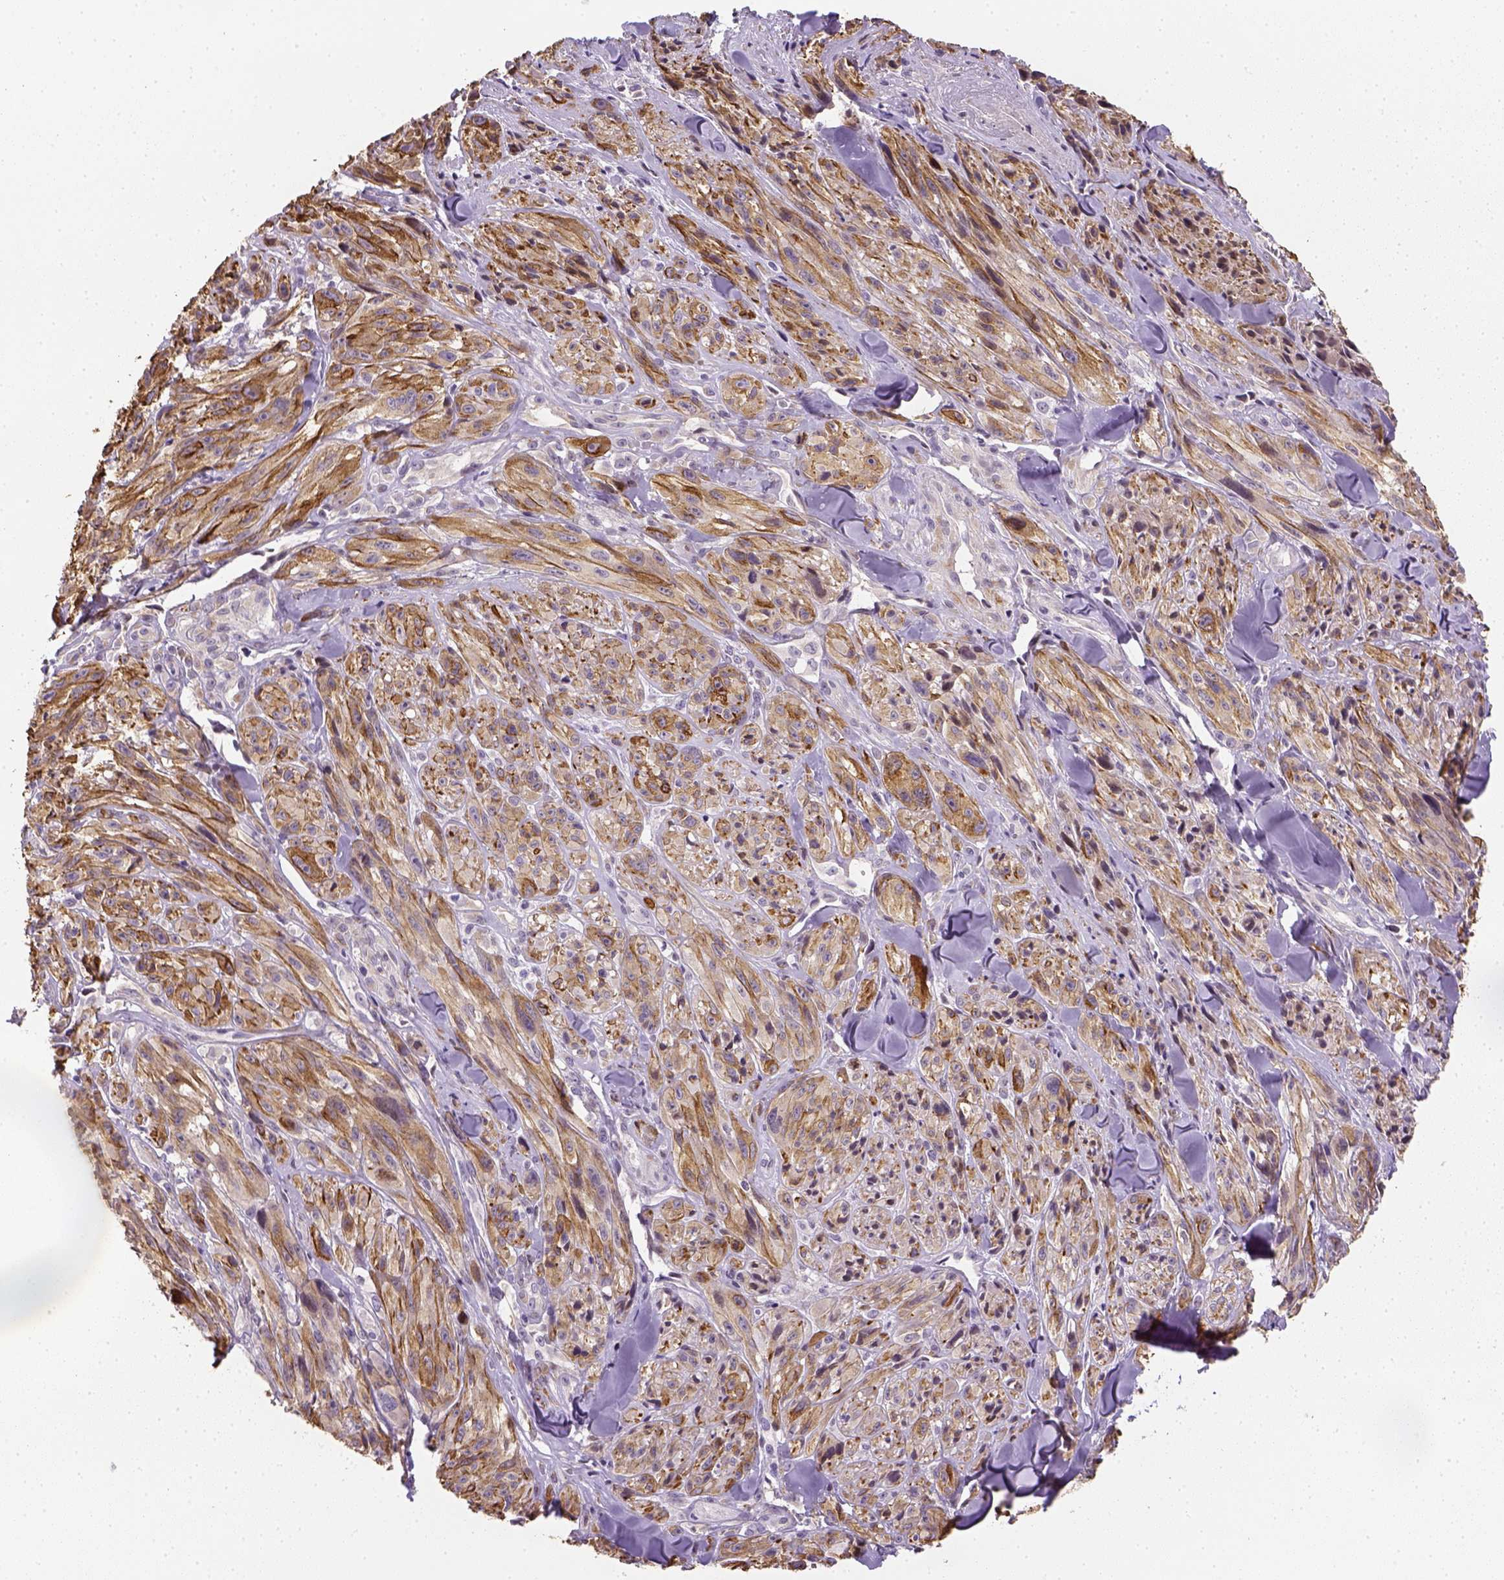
{"staining": {"intensity": "strong", "quantity": ">75%", "location": "cytoplasmic/membranous"}, "tissue": "melanoma", "cell_type": "Tumor cells", "image_type": "cancer", "snomed": [{"axis": "morphology", "description": "Malignant melanoma, NOS"}, {"axis": "topography", "description": "Skin"}], "caption": "A brown stain shows strong cytoplasmic/membranous expression of a protein in human malignant melanoma tumor cells. The staining was performed using DAB (3,3'-diaminobenzidine), with brown indicating positive protein expression. Nuclei are stained blue with hematoxylin.", "gene": "CACNB1", "patient": {"sex": "male", "age": 67}}